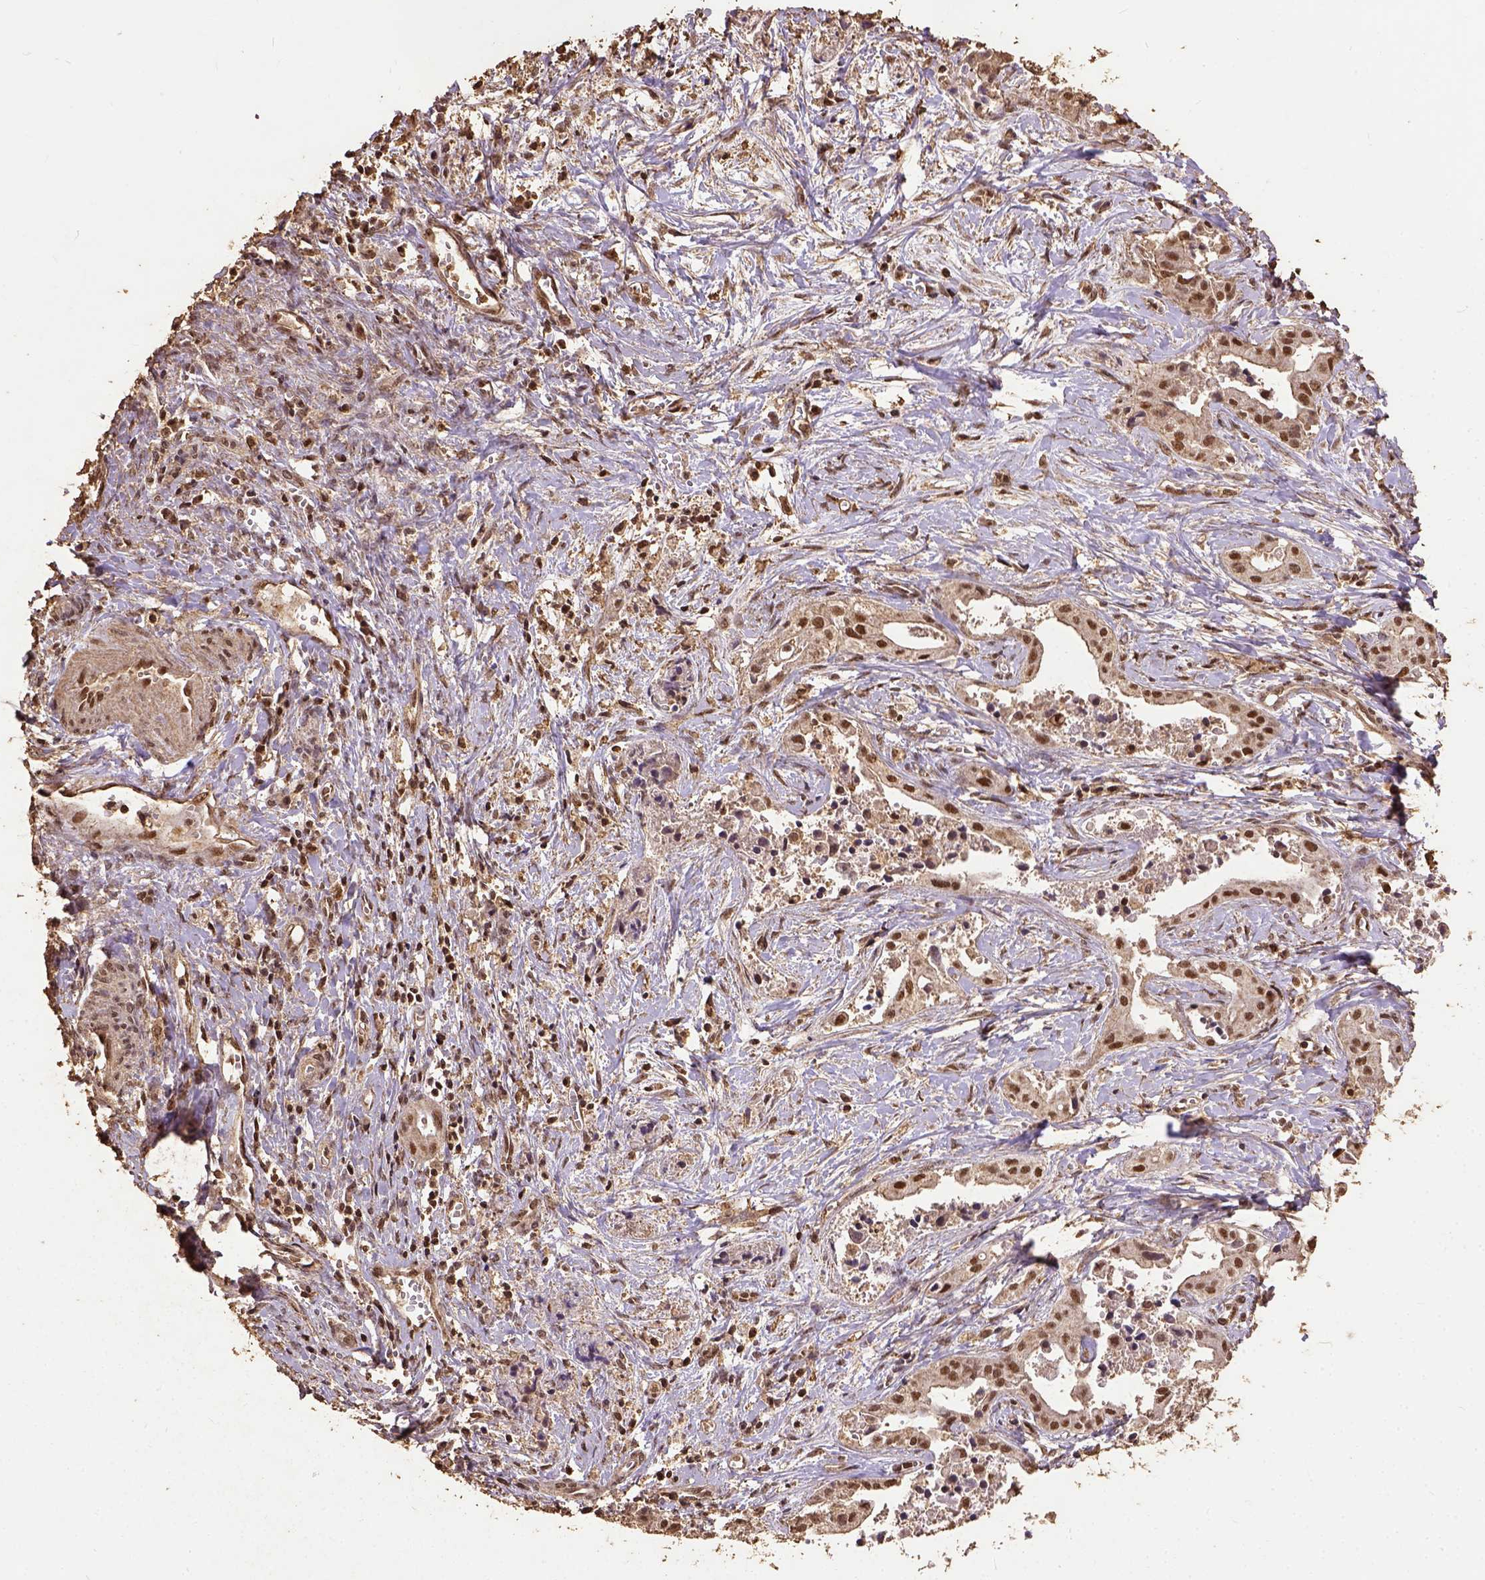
{"staining": {"intensity": "moderate", "quantity": ">75%", "location": "nuclear"}, "tissue": "liver cancer", "cell_type": "Tumor cells", "image_type": "cancer", "snomed": [{"axis": "morphology", "description": "Cholangiocarcinoma"}, {"axis": "topography", "description": "Liver"}], "caption": "About >75% of tumor cells in liver cholangiocarcinoma demonstrate moderate nuclear protein positivity as visualized by brown immunohistochemical staining.", "gene": "NACC1", "patient": {"sex": "female", "age": 65}}